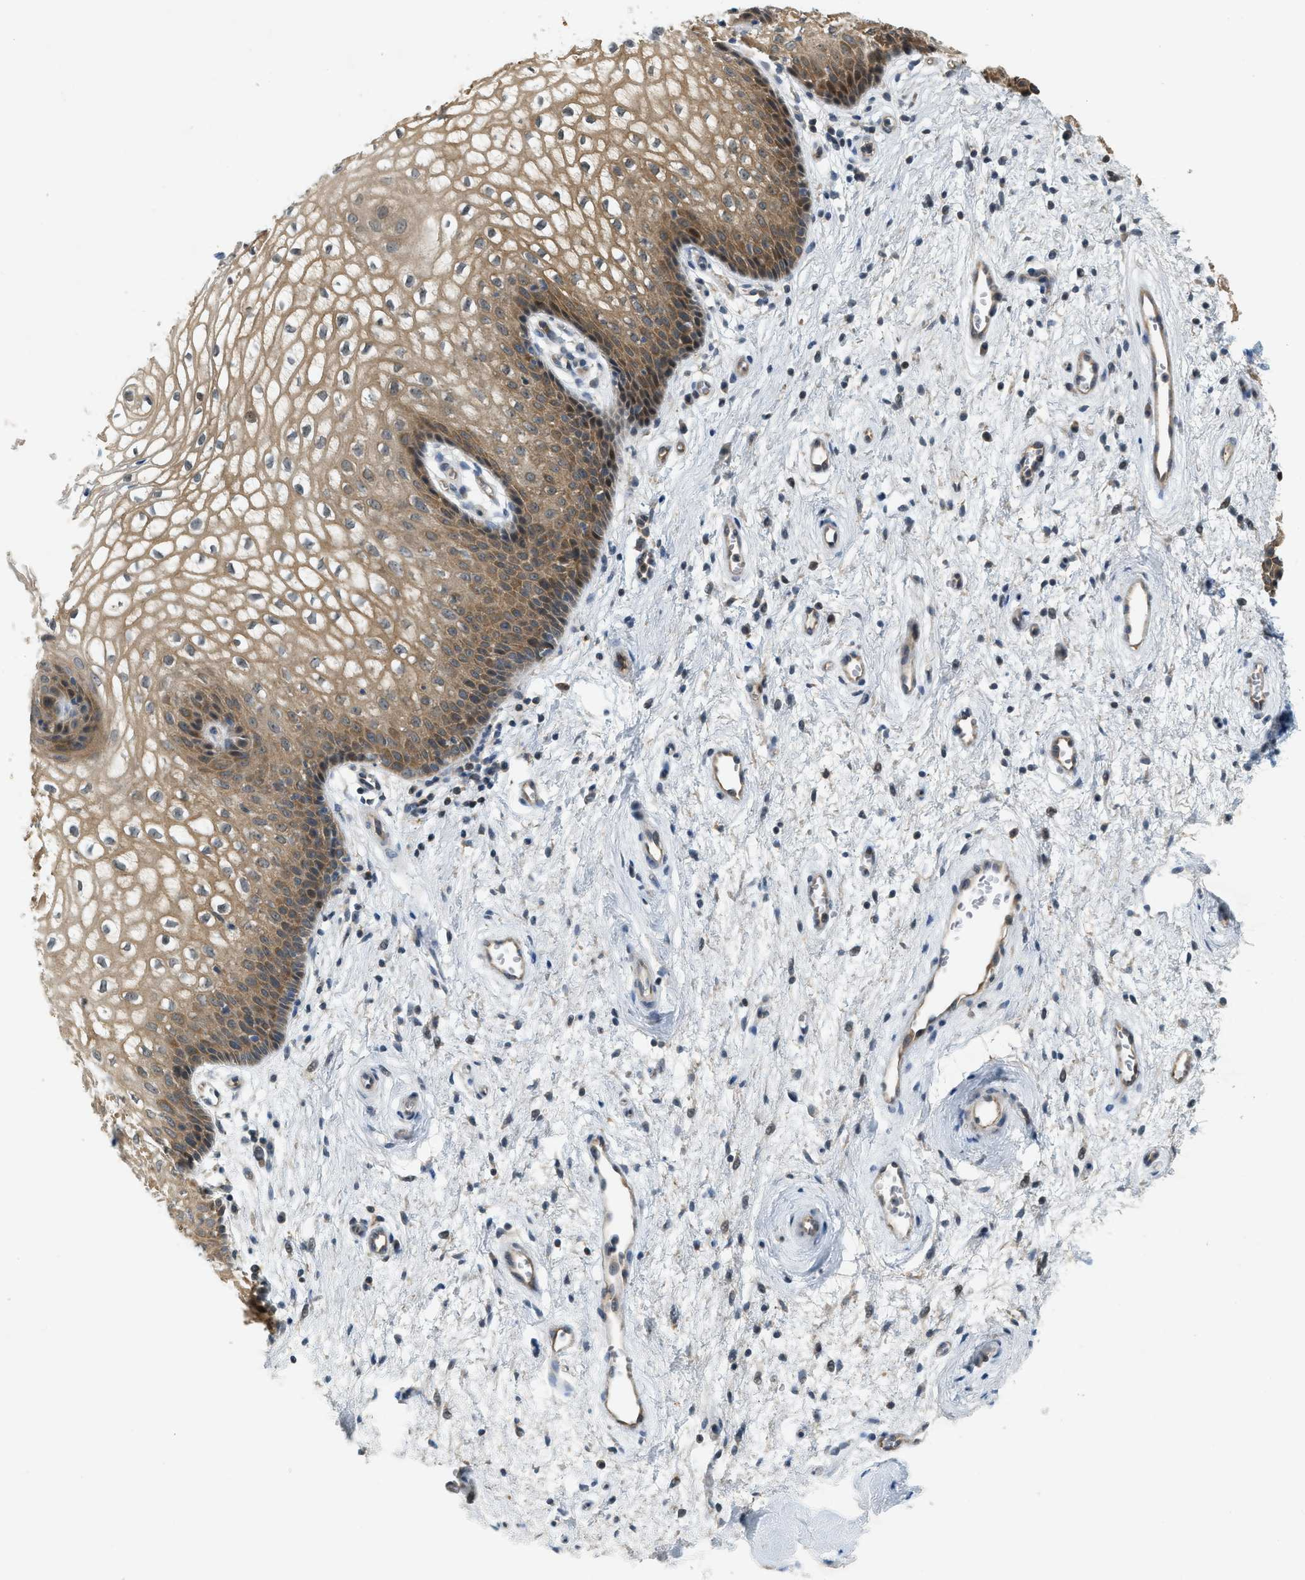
{"staining": {"intensity": "moderate", "quantity": ">75%", "location": "cytoplasmic/membranous,nuclear"}, "tissue": "vagina", "cell_type": "Squamous epithelial cells", "image_type": "normal", "snomed": [{"axis": "morphology", "description": "Normal tissue, NOS"}, {"axis": "topography", "description": "Vagina"}], "caption": "Vagina stained for a protein demonstrates moderate cytoplasmic/membranous,nuclear positivity in squamous epithelial cells.", "gene": "PDCL3", "patient": {"sex": "female", "age": 34}}